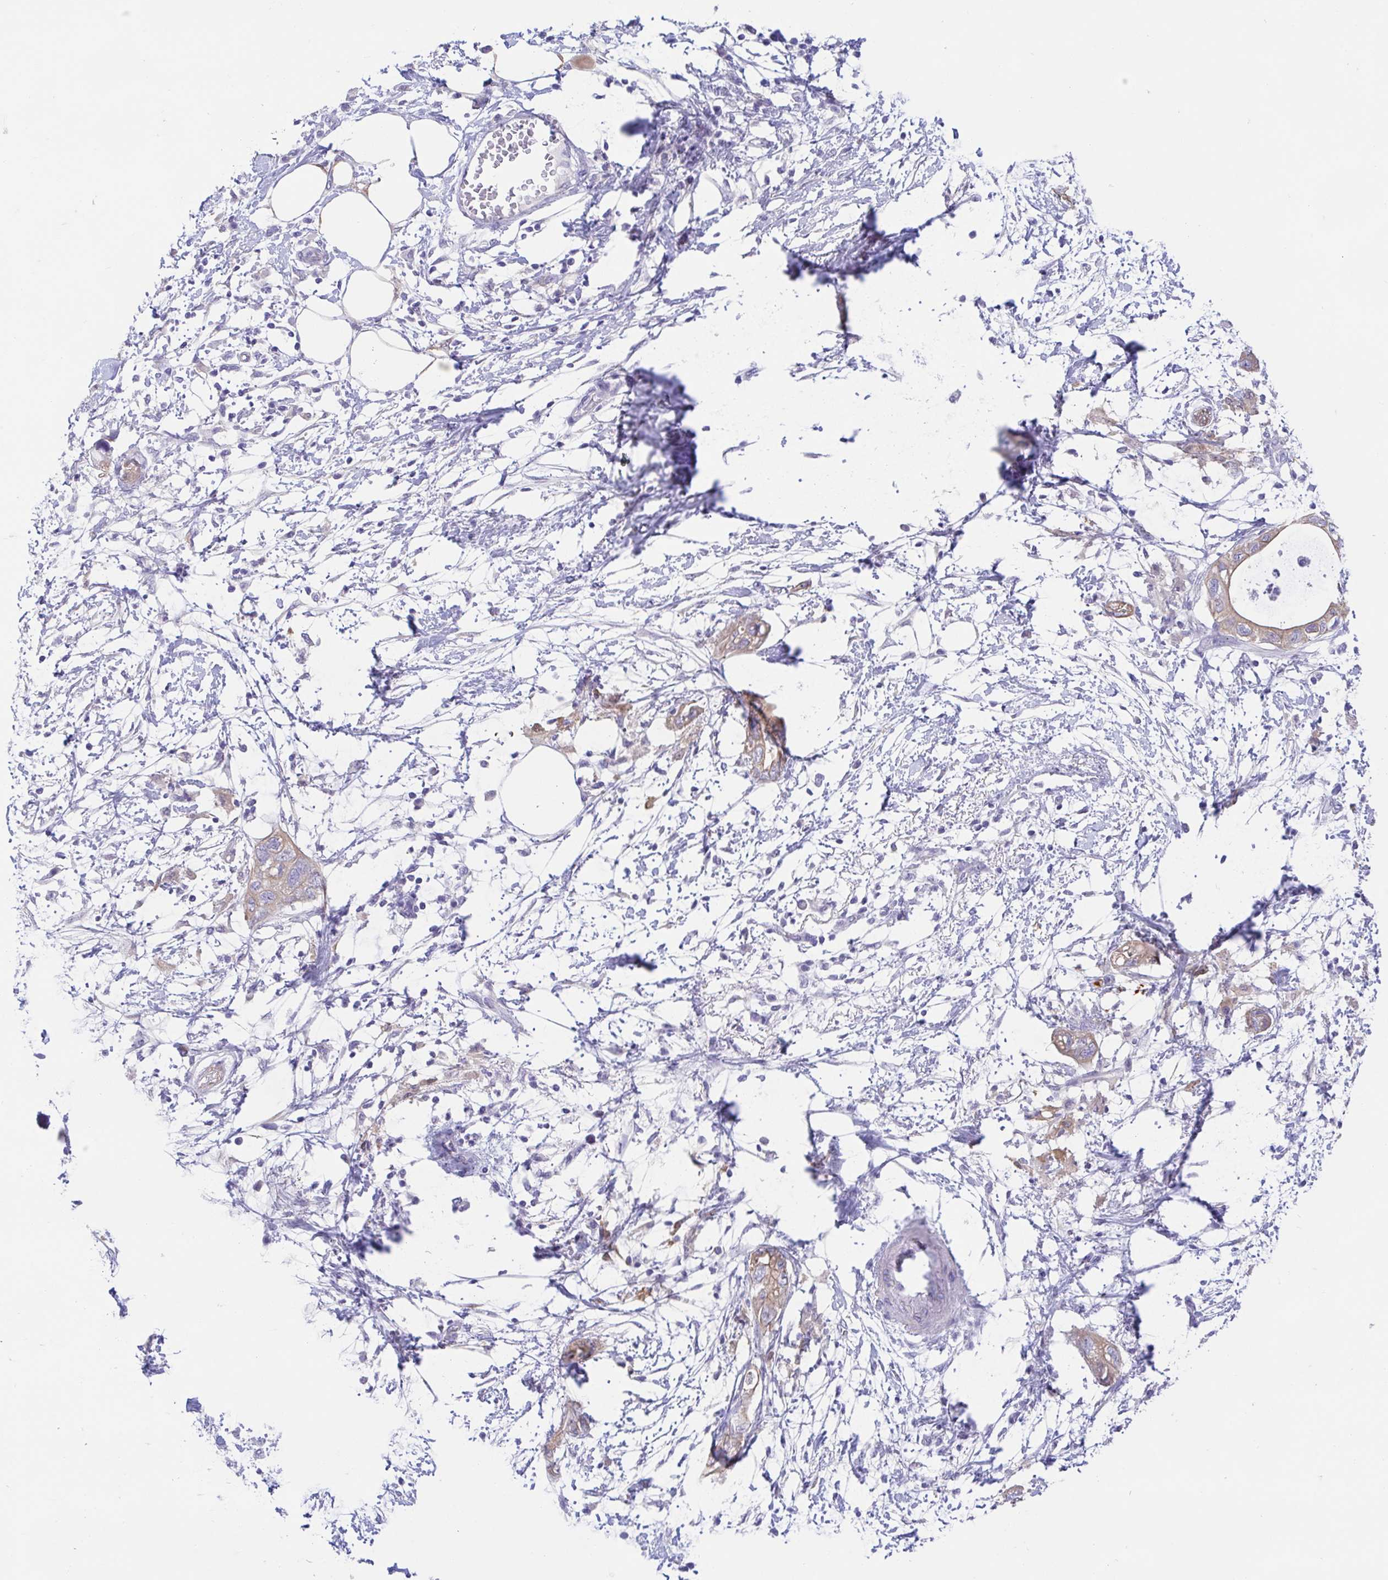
{"staining": {"intensity": "weak", "quantity": "25%-75%", "location": "cytoplasmic/membranous"}, "tissue": "pancreatic cancer", "cell_type": "Tumor cells", "image_type": "cancer", "snomed": [{"axis": "morphology", "description": "Adenocarcinoma, NOS"}, {"axis": "topography", "description": "Pancreas"}], "caption": "Pancreatic cancer stained with DAB immunohistochemistry demonstrates low levels of weak cytoplasmic/membranous staining in about 25%-75% of tumor cells.", "gene": "FABP3", "patient": {"sex": "female", "age": 72}}